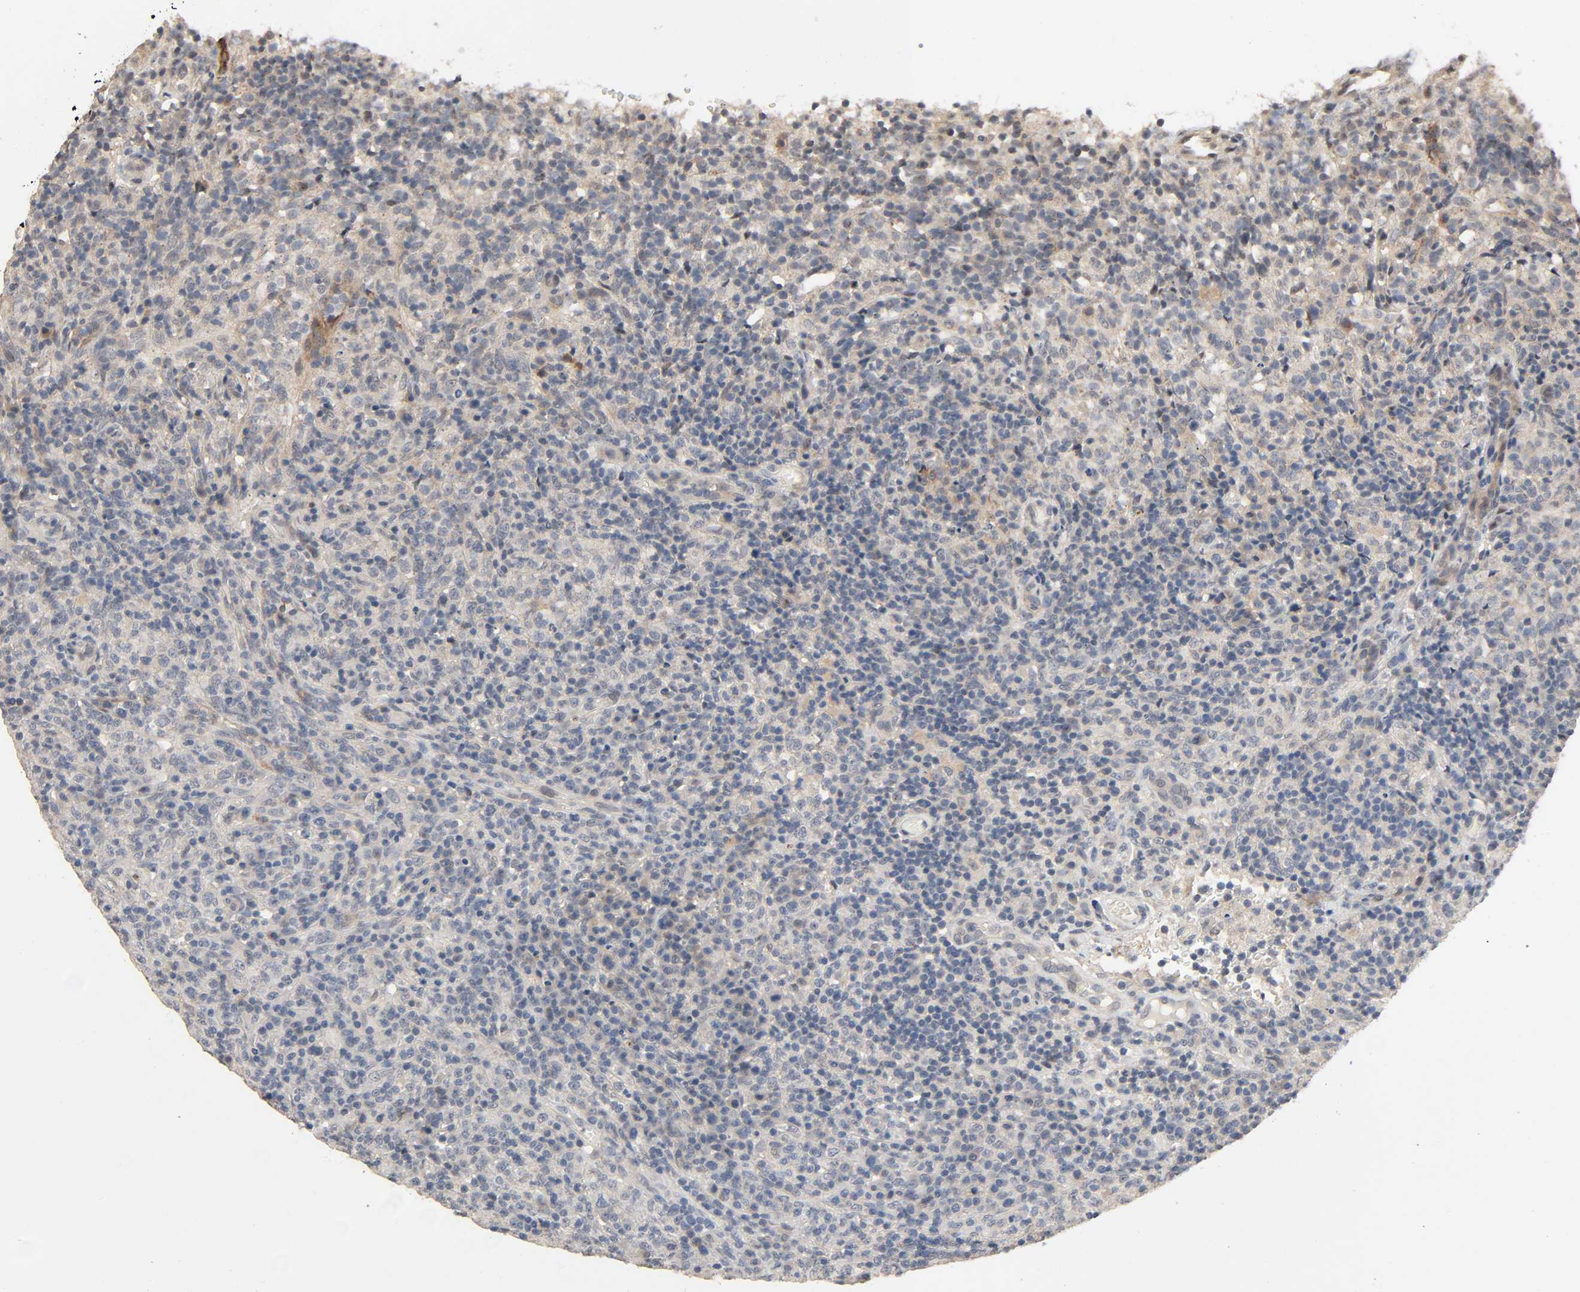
{"staining": {"intensity": "negative", "quantity": "none", "location": "none"}, "tissue": "lymphoma", "cell_type": "Tumor cells", "image_type": "cancer", "snomed": [{"axis": "morphology", "description": "Malignant lymphoma, non-Hodgkin's type, High grade"}, {"axis": "topography", "description": "Lymph node"}], "caption": "Immunohistochemistry photomicrograph of neoplastic tissue: high-grade malignant lymphoma, non-Hodgkin's type stained with DAB exhibits no significant protein staining in tumor cells.", "gene": "MAGEA8", "patient": {"sex": "female", "age": 76}}